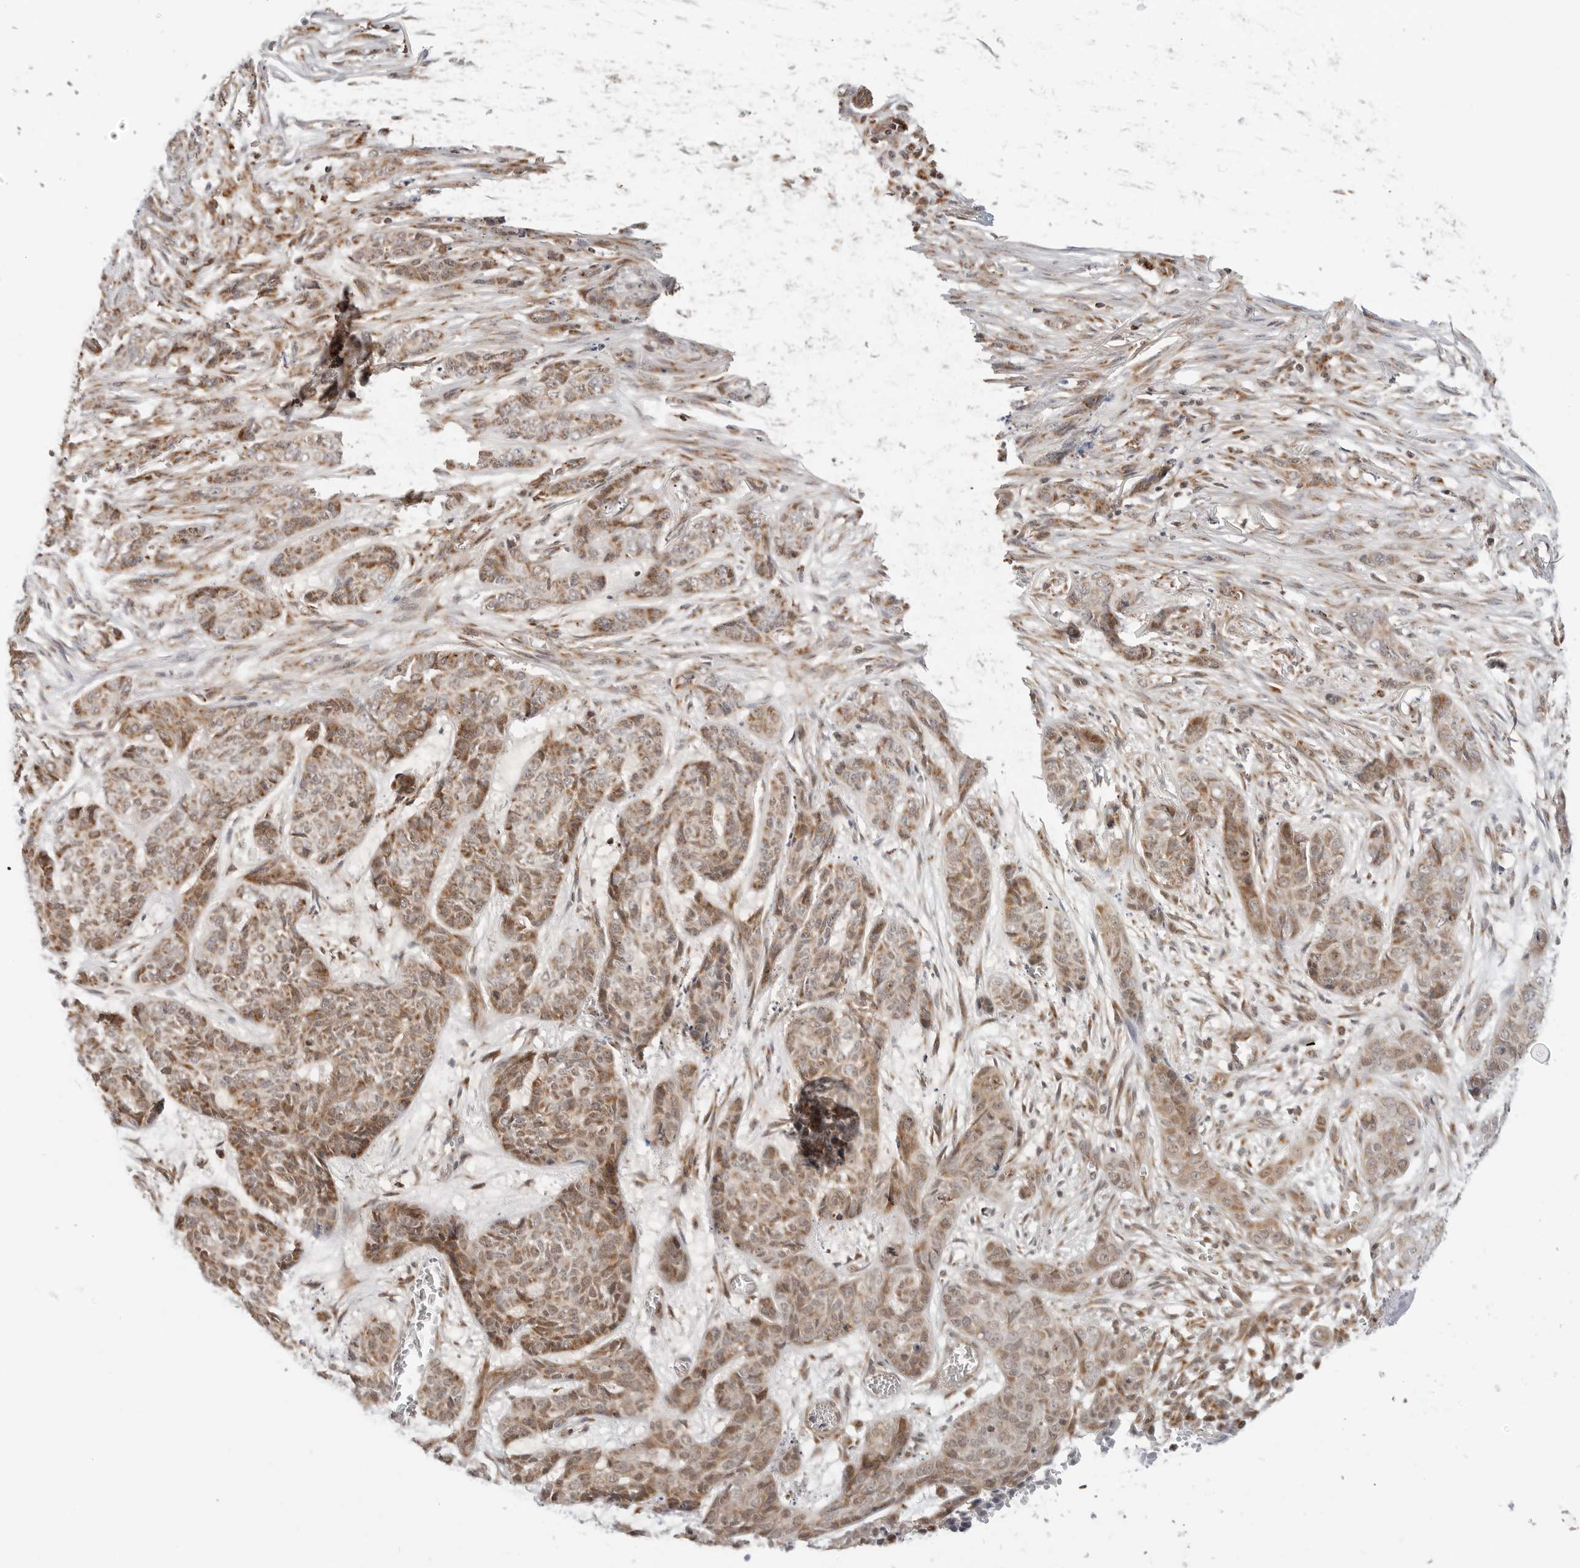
{"staining": {"intensity": "moderate", "quantity": ">75%", "location": "cytoplasmic/membranous"}, "tissue": "skin cancer", "cell_type": "Tumor cells", "image_type": "cancer", "snomed": [{"axis": "morphology", "description": "Basal cell carcinoma"}, {"axis": "topography", "description": "Skin"}], "caption": "Immunohistochemical staining of skin cancer demonstrates moderate cytoplasmic/membranous protein positivity in about >75% of tumor cells. The staining was performed using DAB to visualize the protein expression in brown, while the nuclei were stained in blue with hematoxylin (Magnification: 20x).", "gene": "POLR3GL", "patient": {"sex": "female", "age": 64}}